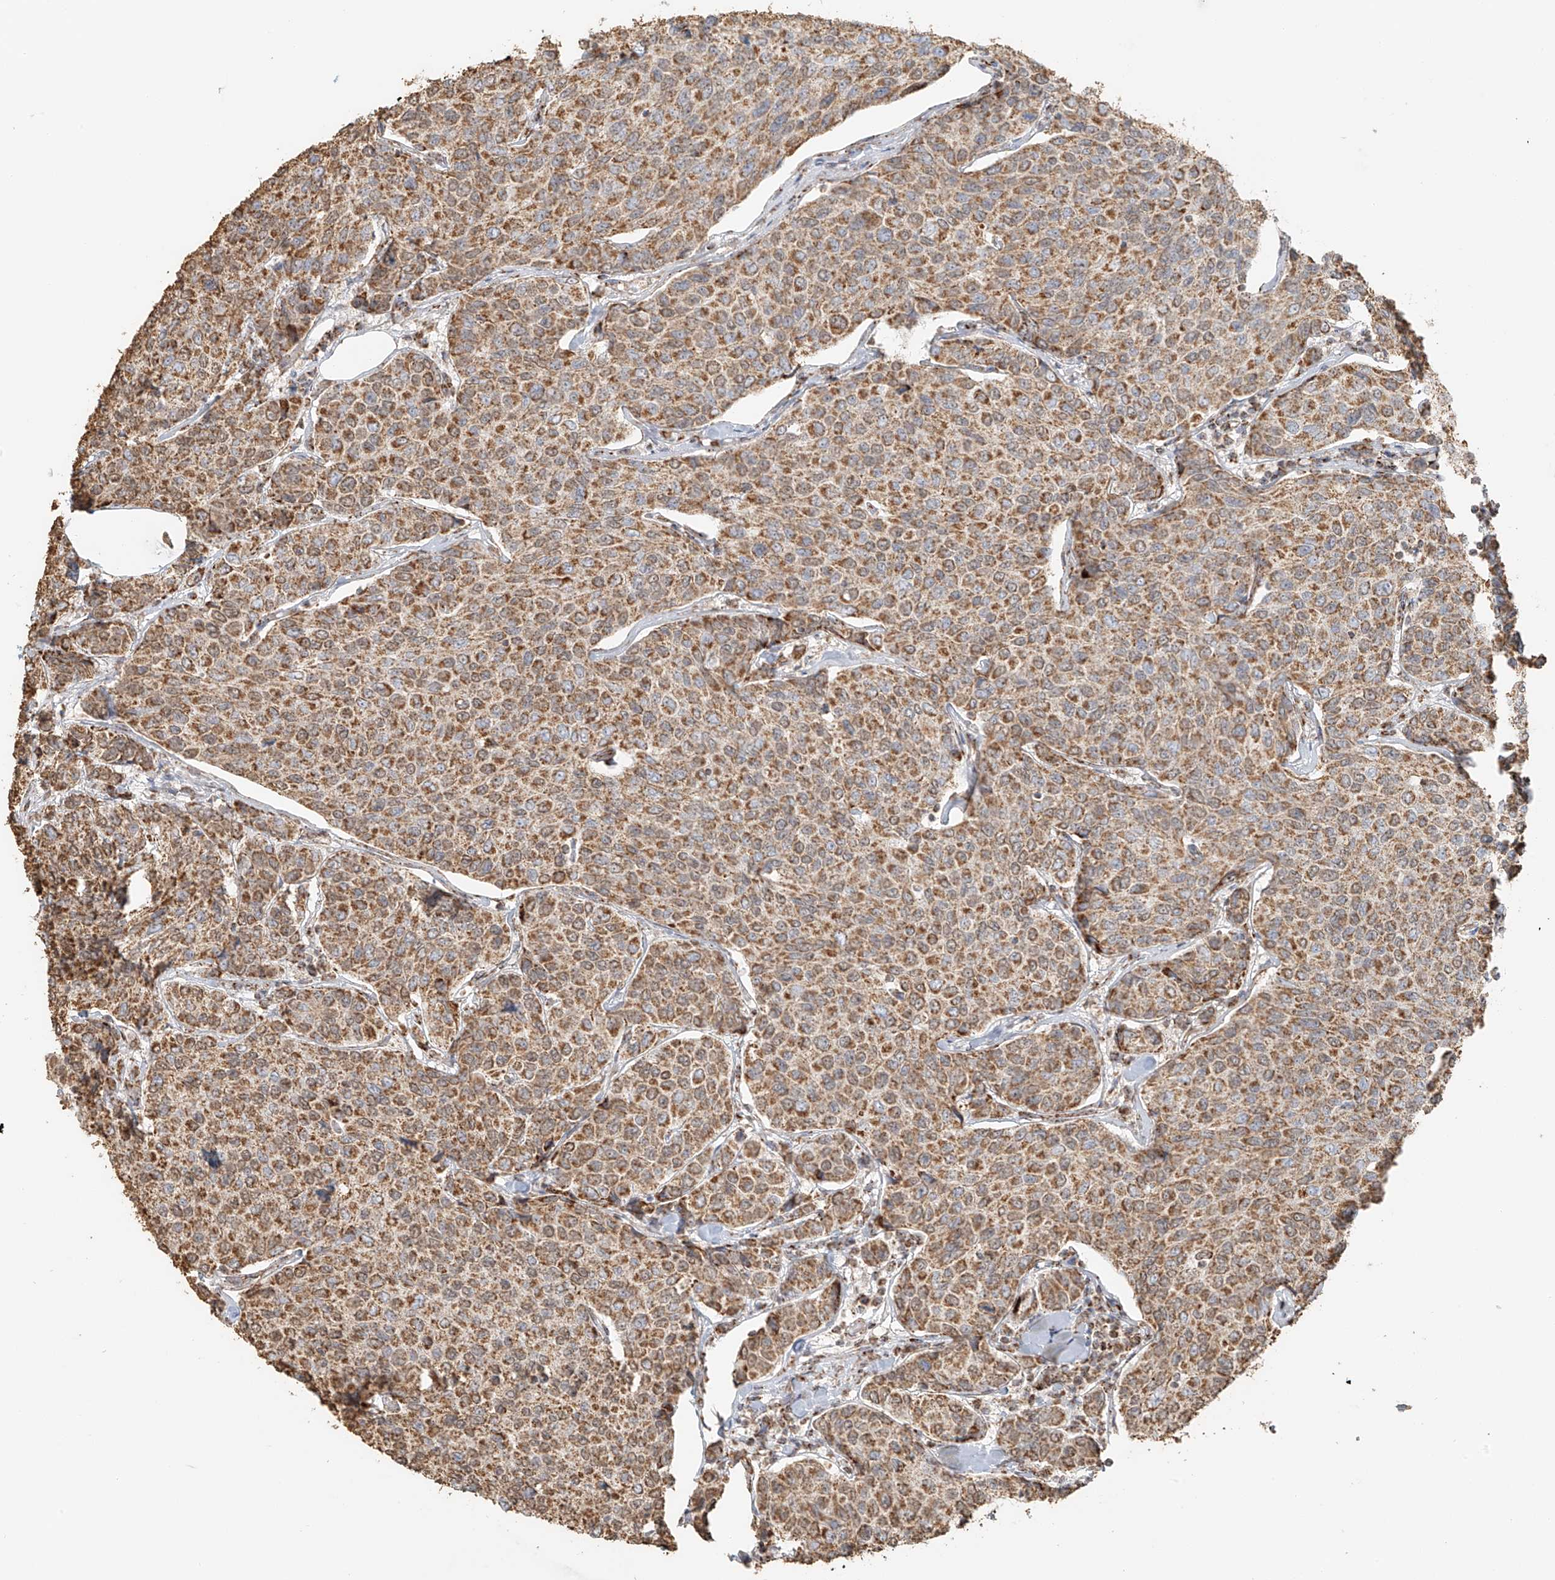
{"staining": {"intensity": "moderate", "quantity": ">75%", "location": "cytoplasmic/membranous"}, "tissue": "breast cancer", "cell_type": "Tumor cells", "image_type": "cancer", "snomed": [{"axis": "morphology", "description": "Duct carcinoma"}, {"axis": "topography", "description": "Breast"}], "caption": "Protein staining of breast cancer tissue exhibits moderate cytoplasmic/membranous positivity in approximately >75% of tumor cells. The staining was performed using DAB, with brown indicating positive protein expression. Nuclei are stained blue with hematoxylin.", "gene": "MIPEP", "patient": {"sex": "female", "age": 55}}